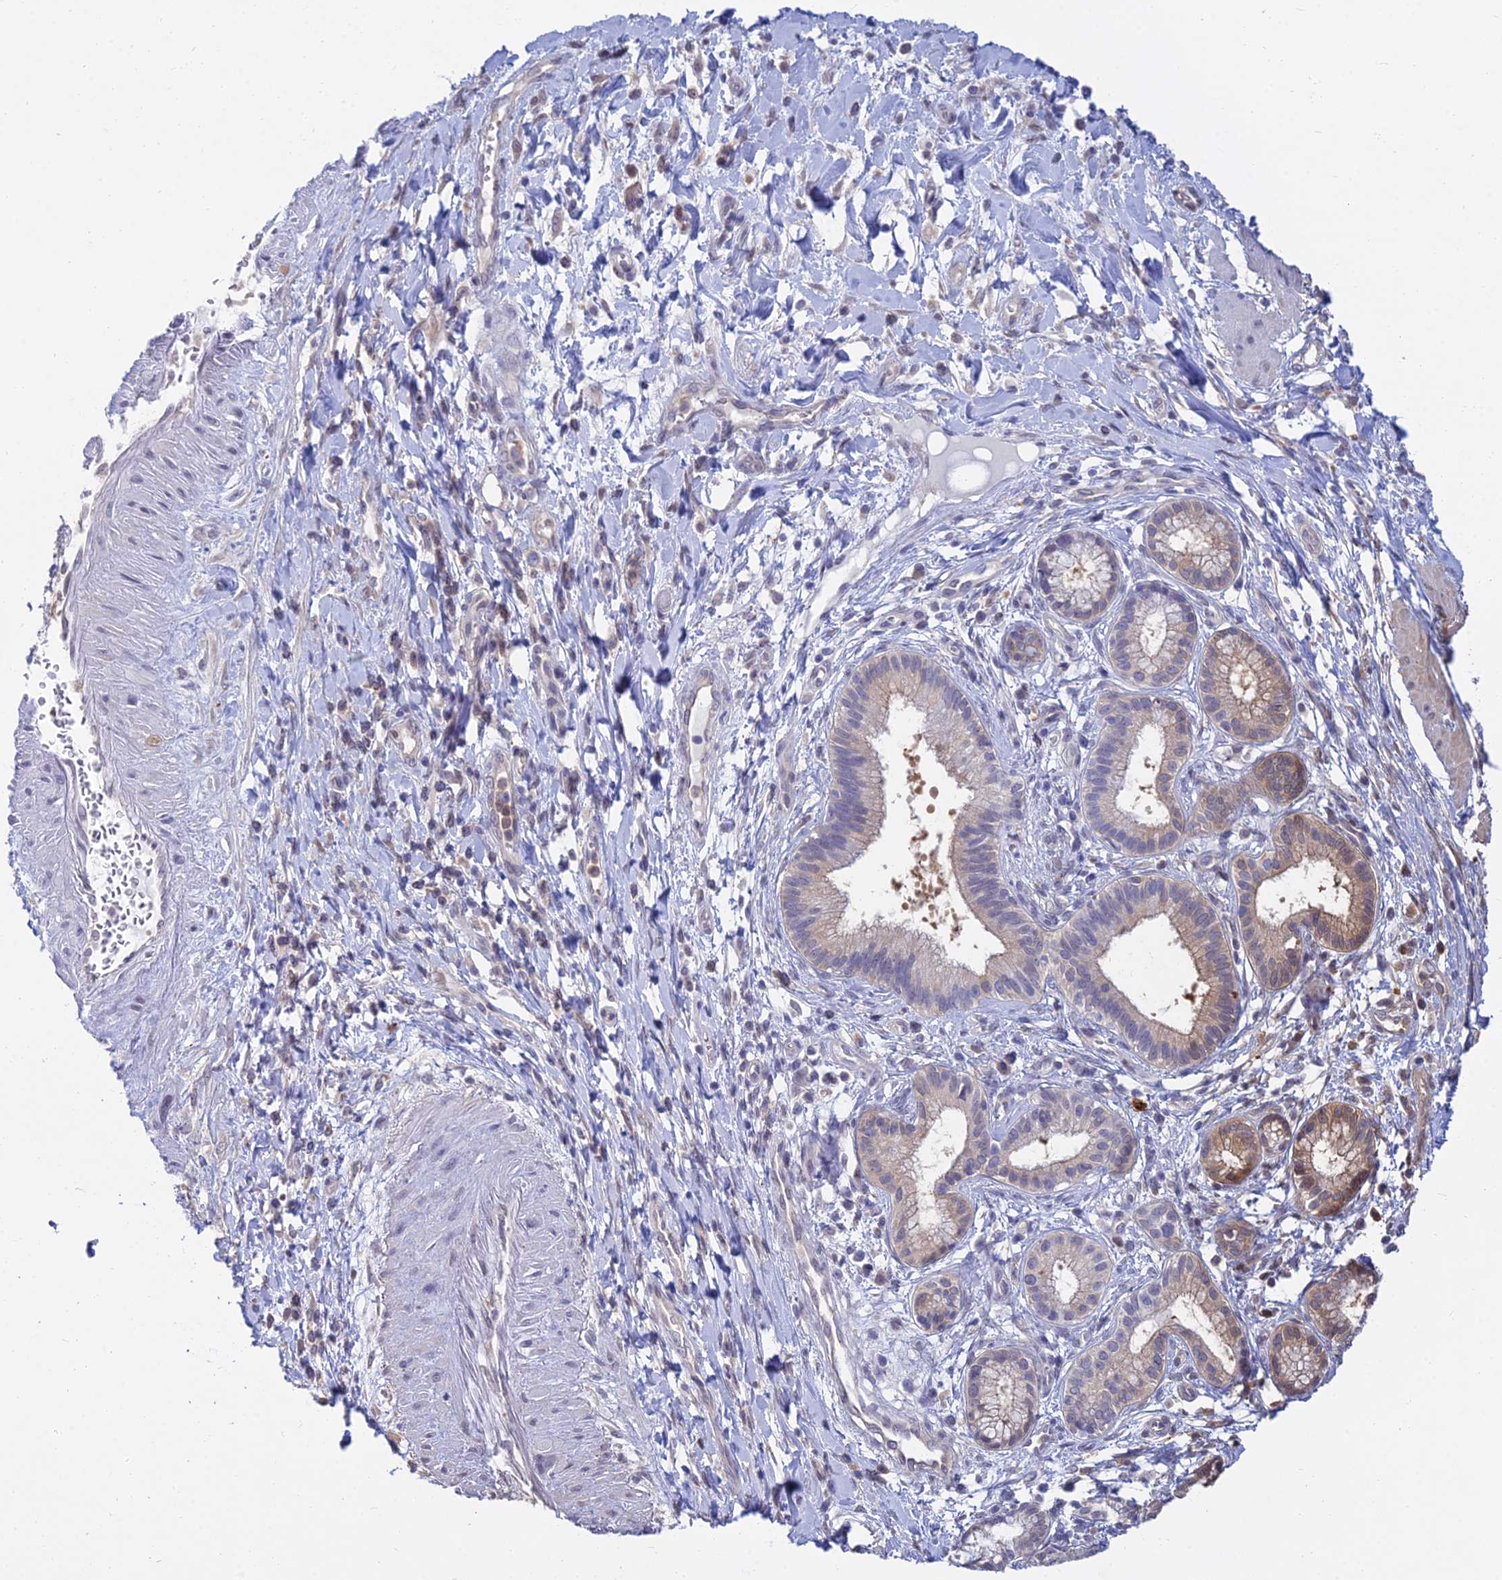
{"staining": {"intensity": "moderate", "quantity": "25%-75%", "location": "cytoplasmic/membranous"}, "tissue": "pancreatic cancer", "cell_type": "Tumor cells", "image_type": "cancer", "snomed": [{"axis": "morphology", "description": "Adenocarcinoma, NOS"}, {"axis": "topography", "description": "Pancreas"}], "caption": "Pancreatic cancer stained with a brown dye displays moderate cytoplasmic/membranous positive positivity in about 25%-75% of tumor cells.", "gene": "B3GALT4", "patient": {"sex": "male", "age": 72}}